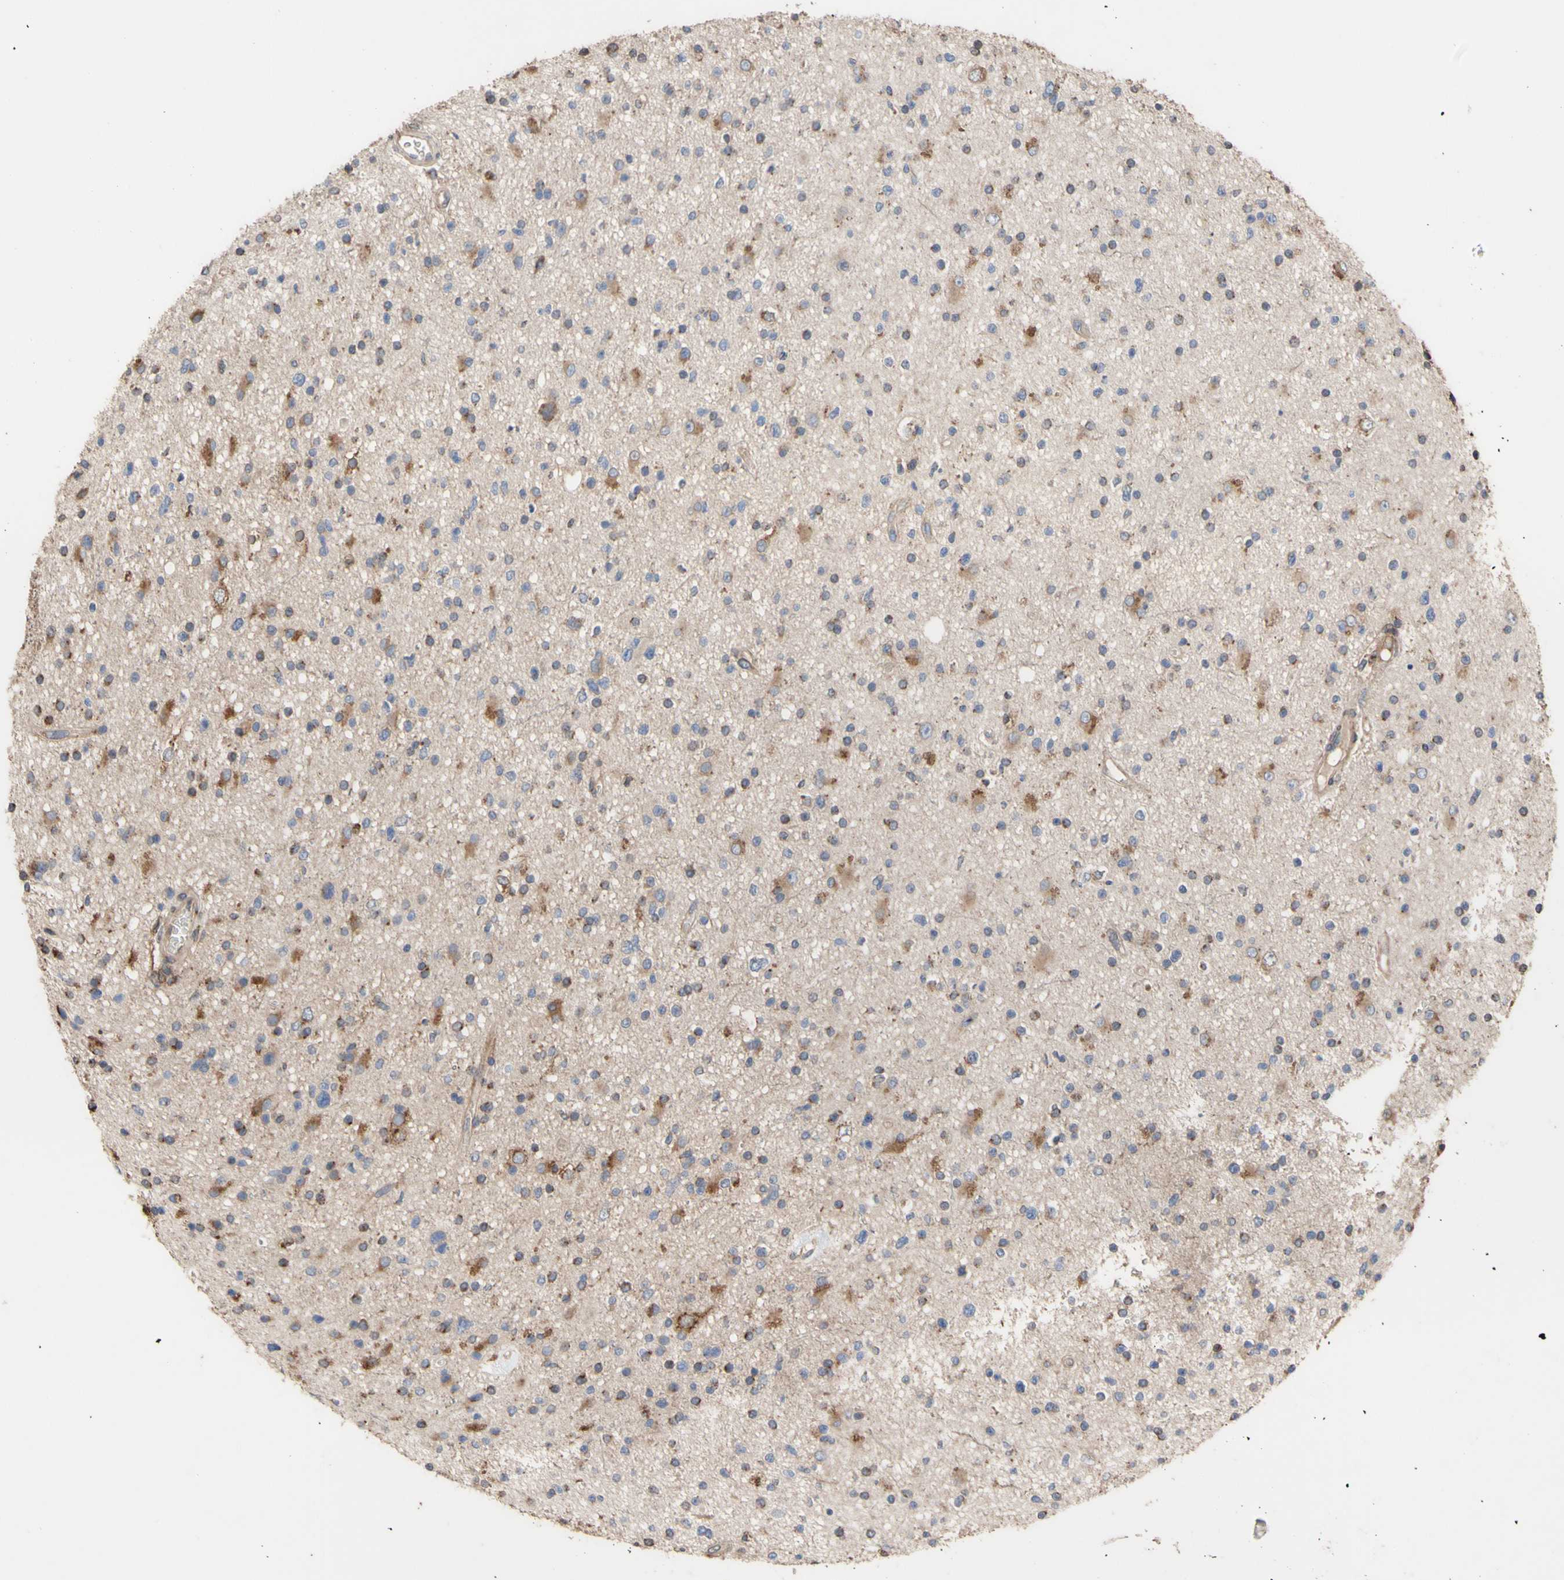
{"staining": {"intensity": "moderate", "quantity": "25%-75%", "location": "cytoplasmic/membranous"}, "tissue": "glioma", "cell_type": "Tumor cells", "image_type": "cancer", "snomed": [{"axis": "morphology", "description": "Glioma, malignant, High grade"}, {"axis": "topography", "description": "Brain"}], "caption": "Immunohistochemical staining of malignant glioma (high-grade) reveals medium levels of moderate cytoplasmic/membranous protein expression in approximately 25%-75% of tumor cells. (DAB (3,3'-diaminobenzidine) = brown stain, brightfield microscopy at high magnification).", "gene": "NECTIN3", "patient": {"sex": "male", "age": 33}}